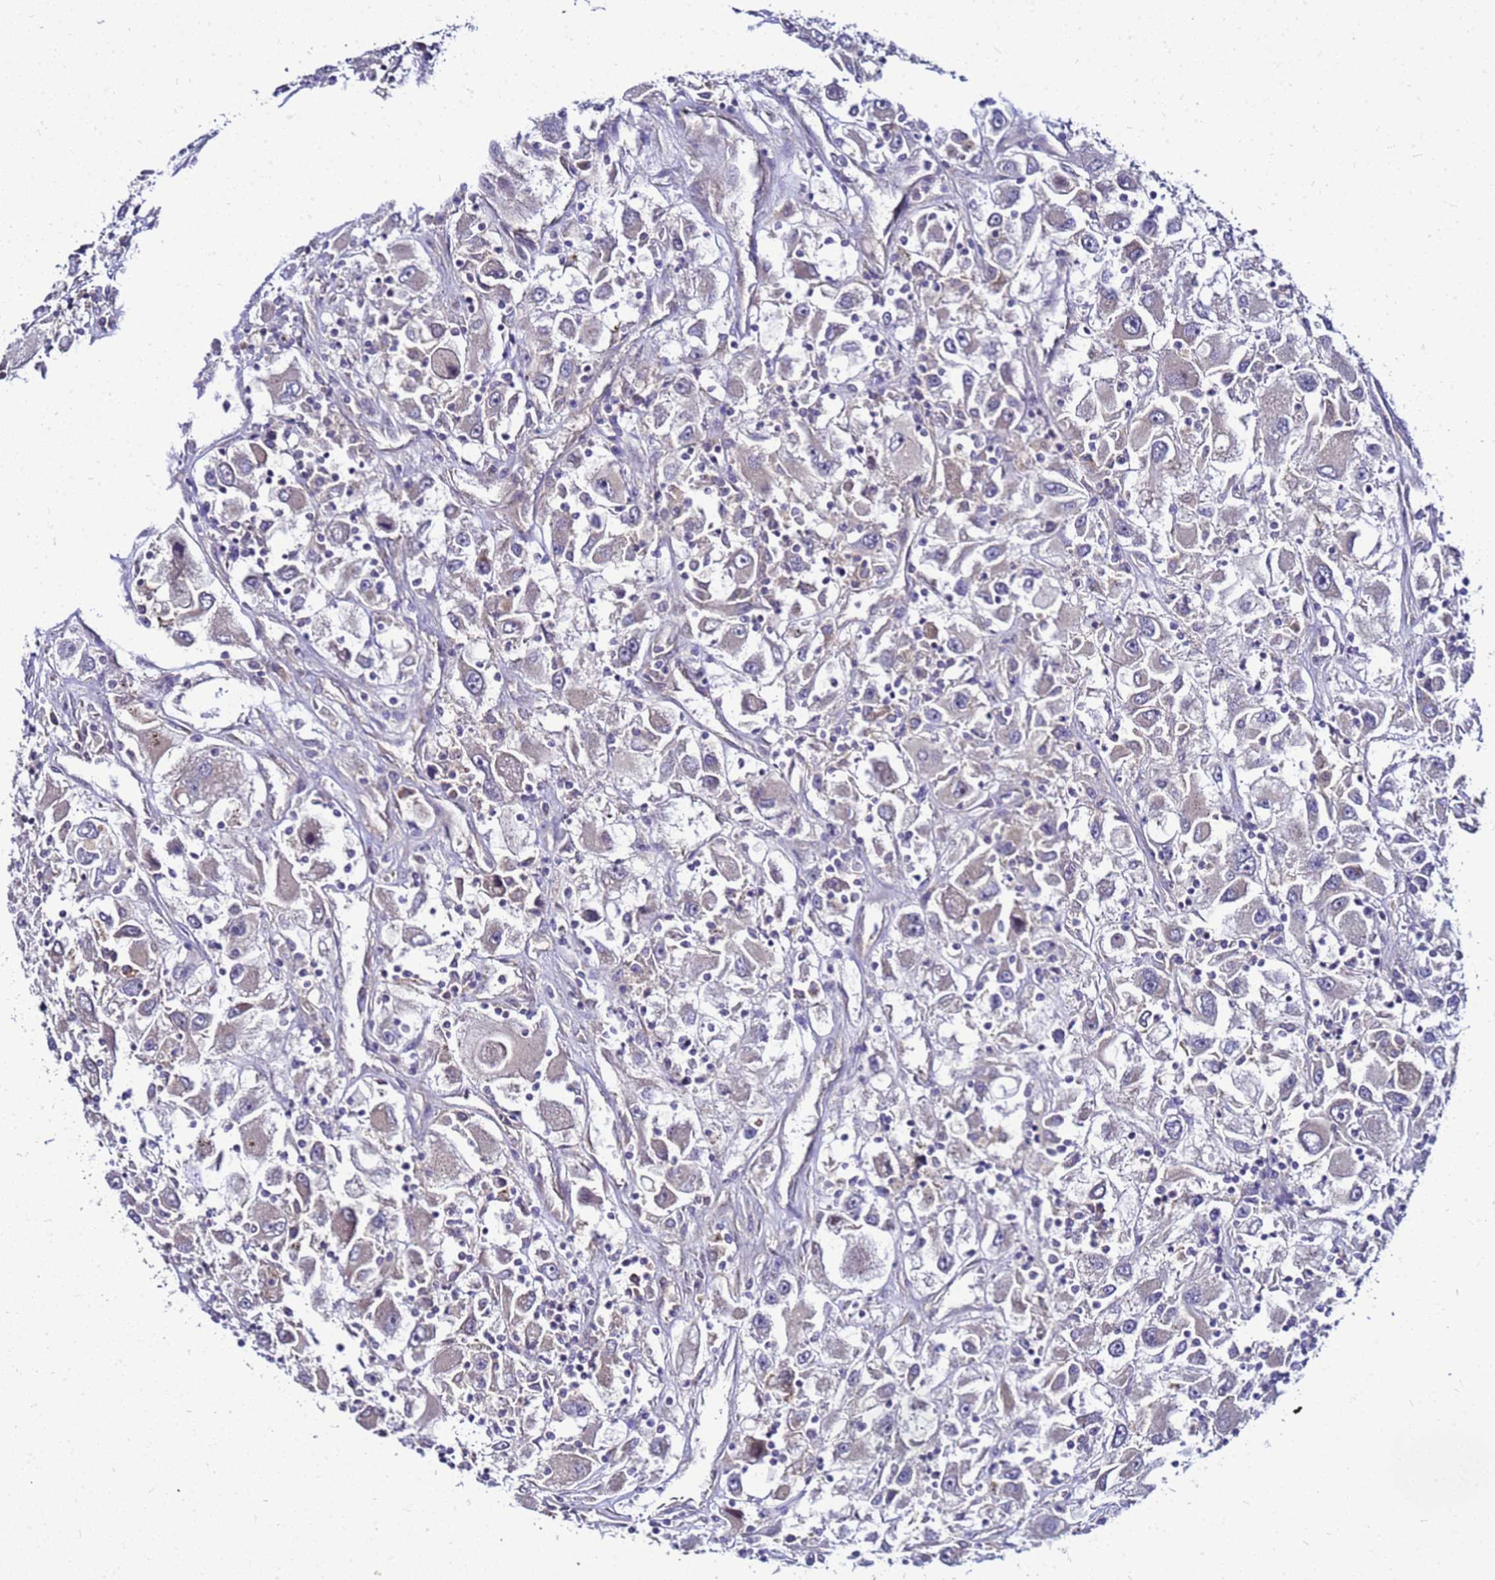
{"staining": {"intensity": "negative", "quantity": "none", "location": "none"}, "tissue": "renal cancer", "cell_type": "Tumor cells", "image_type": "cancer", "snomed": [{"axis": "morphology", "description": "Adenocarcinoma, NOS"}, {"axis": "topography", "description": "Kidney"}], "caption": "A high-resolution photomicrograph shows immunohistochemistry (IHC) staining of renal cancer (adenocarcinoma), which demonstrates no significant positivity in tumor cells. The staining is performed using DAB brown chromogen with nuclei counter-stained in using hematoxylin.", "gene": "SAT1", "patient": {"sex": "female", "age": 52}}